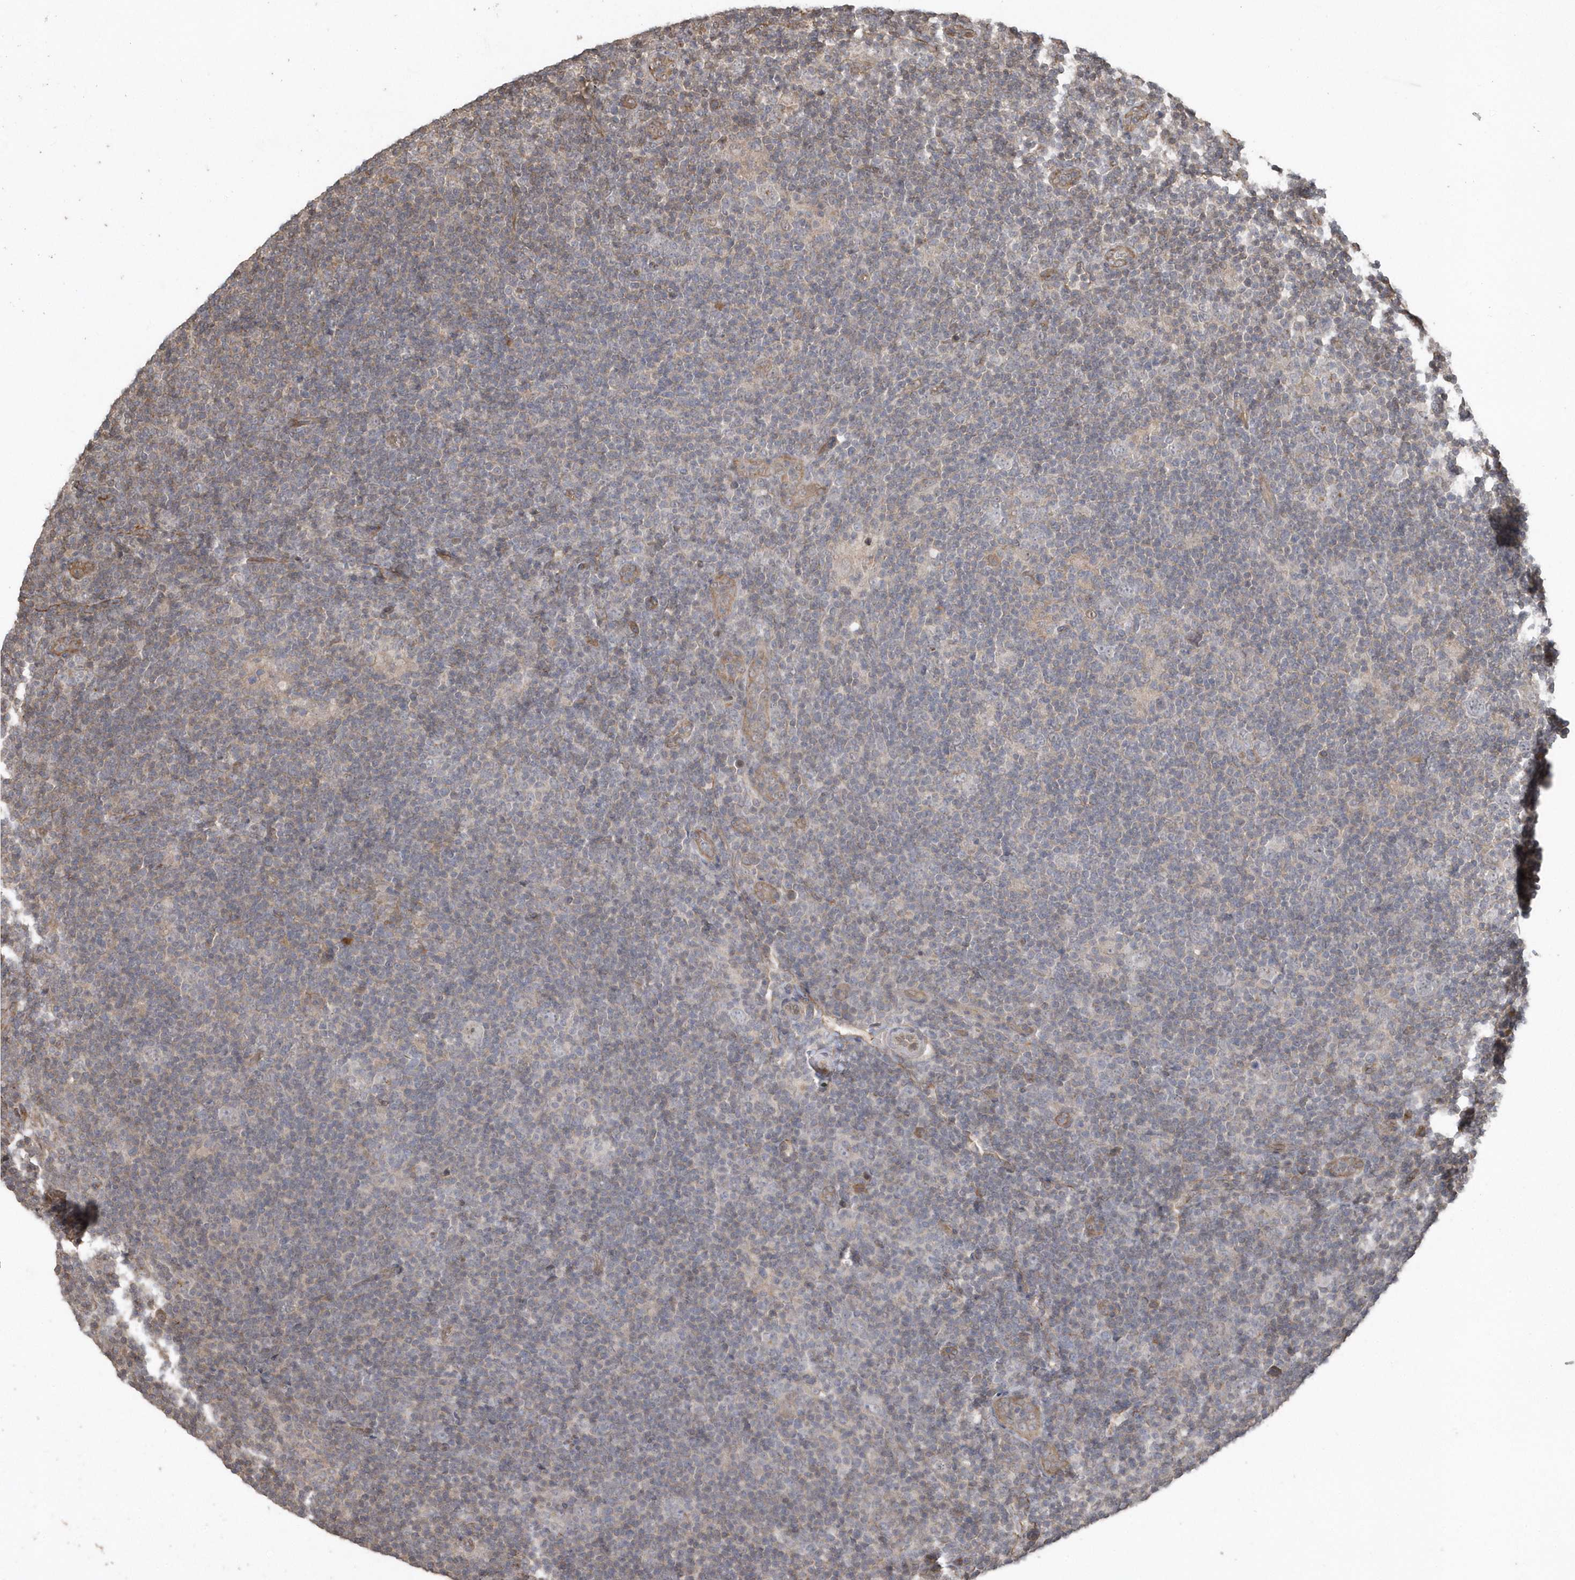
{"staining": {"intensity": "negative", "quantity": "none", "location": "none"}, "tissue": "lymphoma", "cell_type": "Tumor cells", "image_type": "cancer", "snomed": [{"axis": "morphology", "description": "Hodgkin's disease, NOS"}, {"axis": "topography", "description": "Lymph node"}], "caption": "IHC of lymphoma displays no positivity in tumor cells.", "gene": "HERPUD1", "patient": {"sex": "female", "age": 57}}